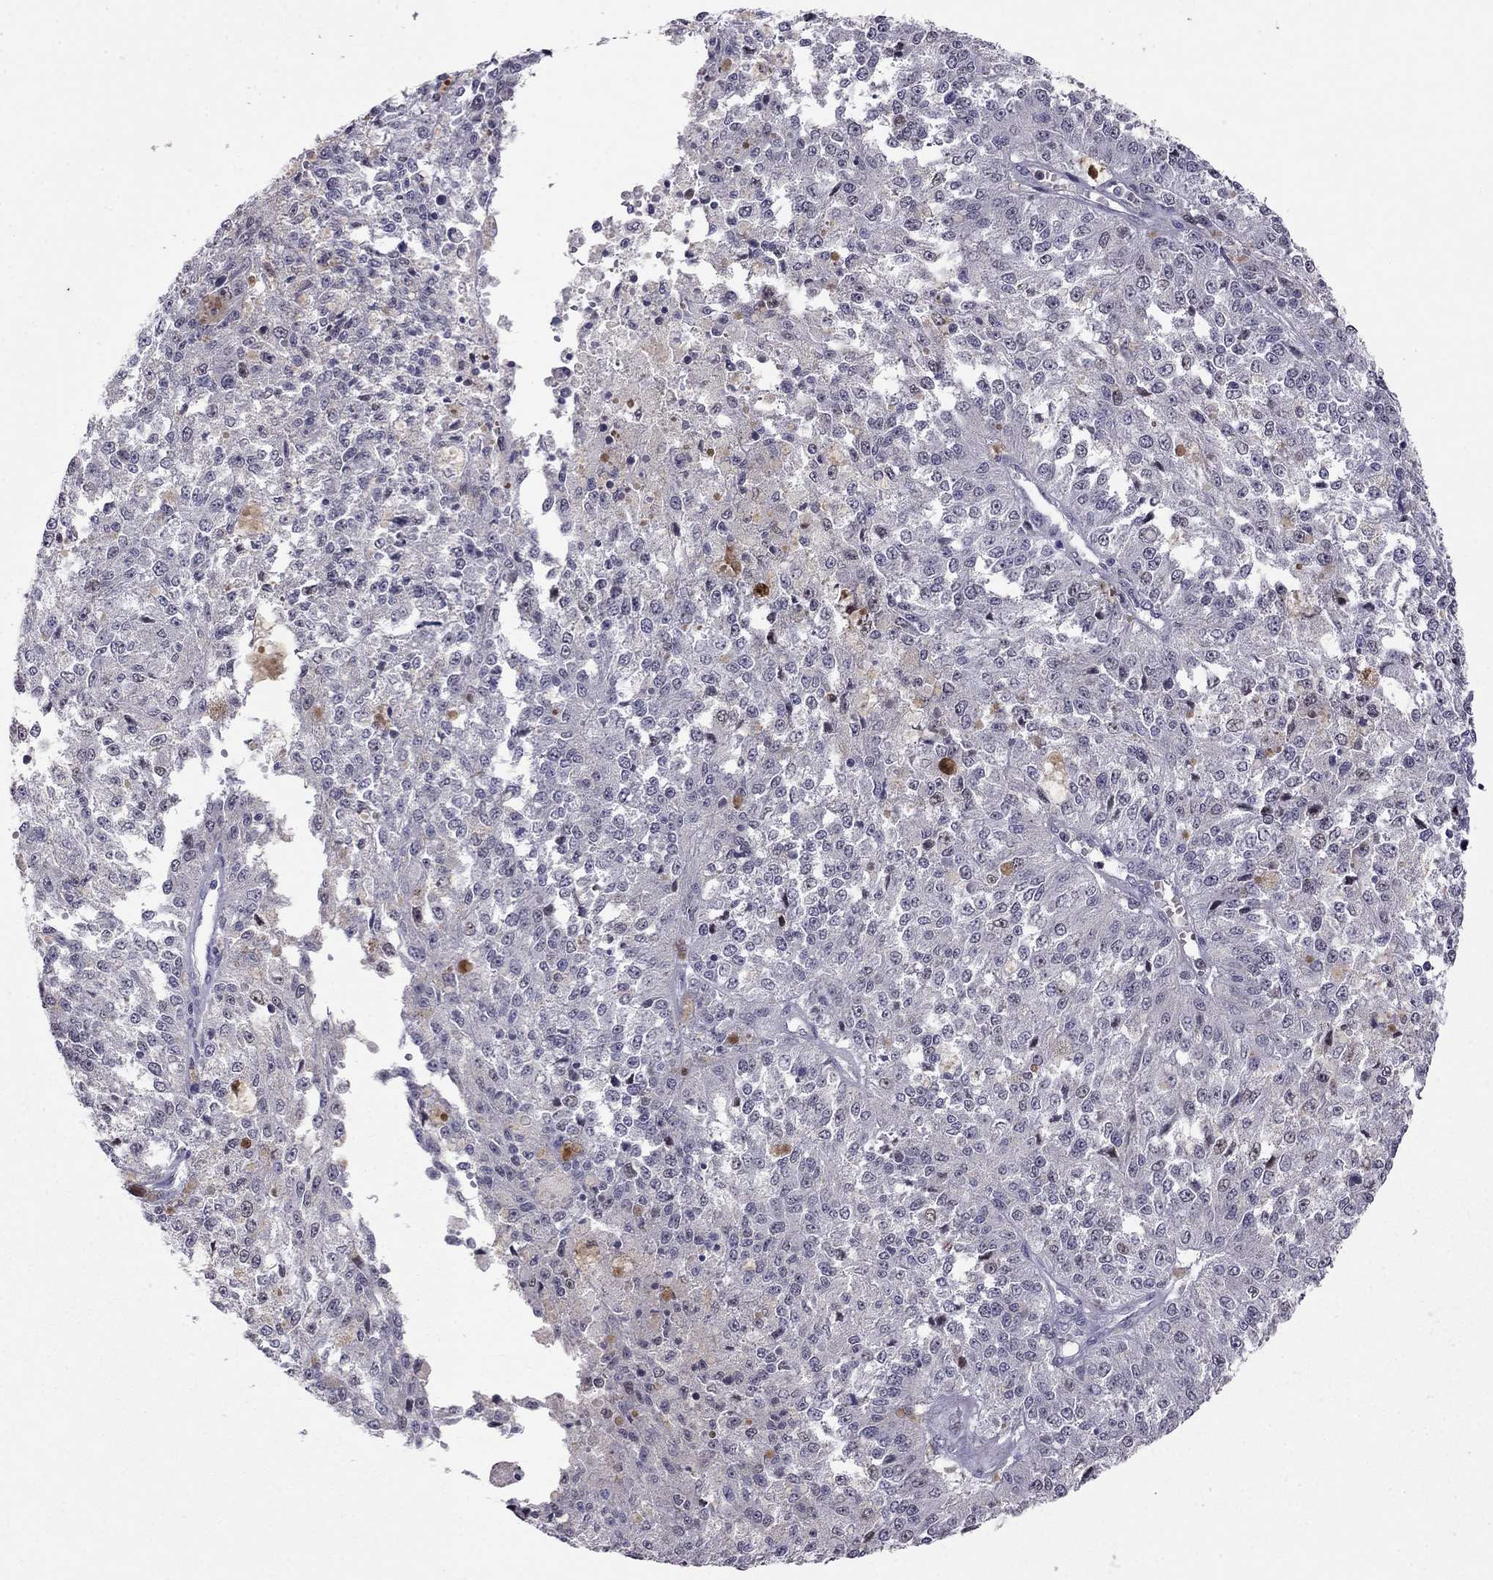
{"staining": {"intensity": "negative", "quantity": "none", "location": "none"}, "tissue": "melanoma", "cell_type": "Tumor cells", "image_type": "cancer", "snomed": [{"axis": "morphology", "description": "Malignant melanoma, Metastatic site"}, {"axis": "topography", "description": "Lymph node"}], "caption": "Immunohistochemistry (IHC) image of malignant melanoma (metastatic site) stained for a protein (brown), which displays no positivity in tumor cells. The staining is performed using DAB brown chromogen with nuclei counter-stained in using hematoxylin.", "gene": "LRRC39", "patient": {"sex": "female", "age": 64}}